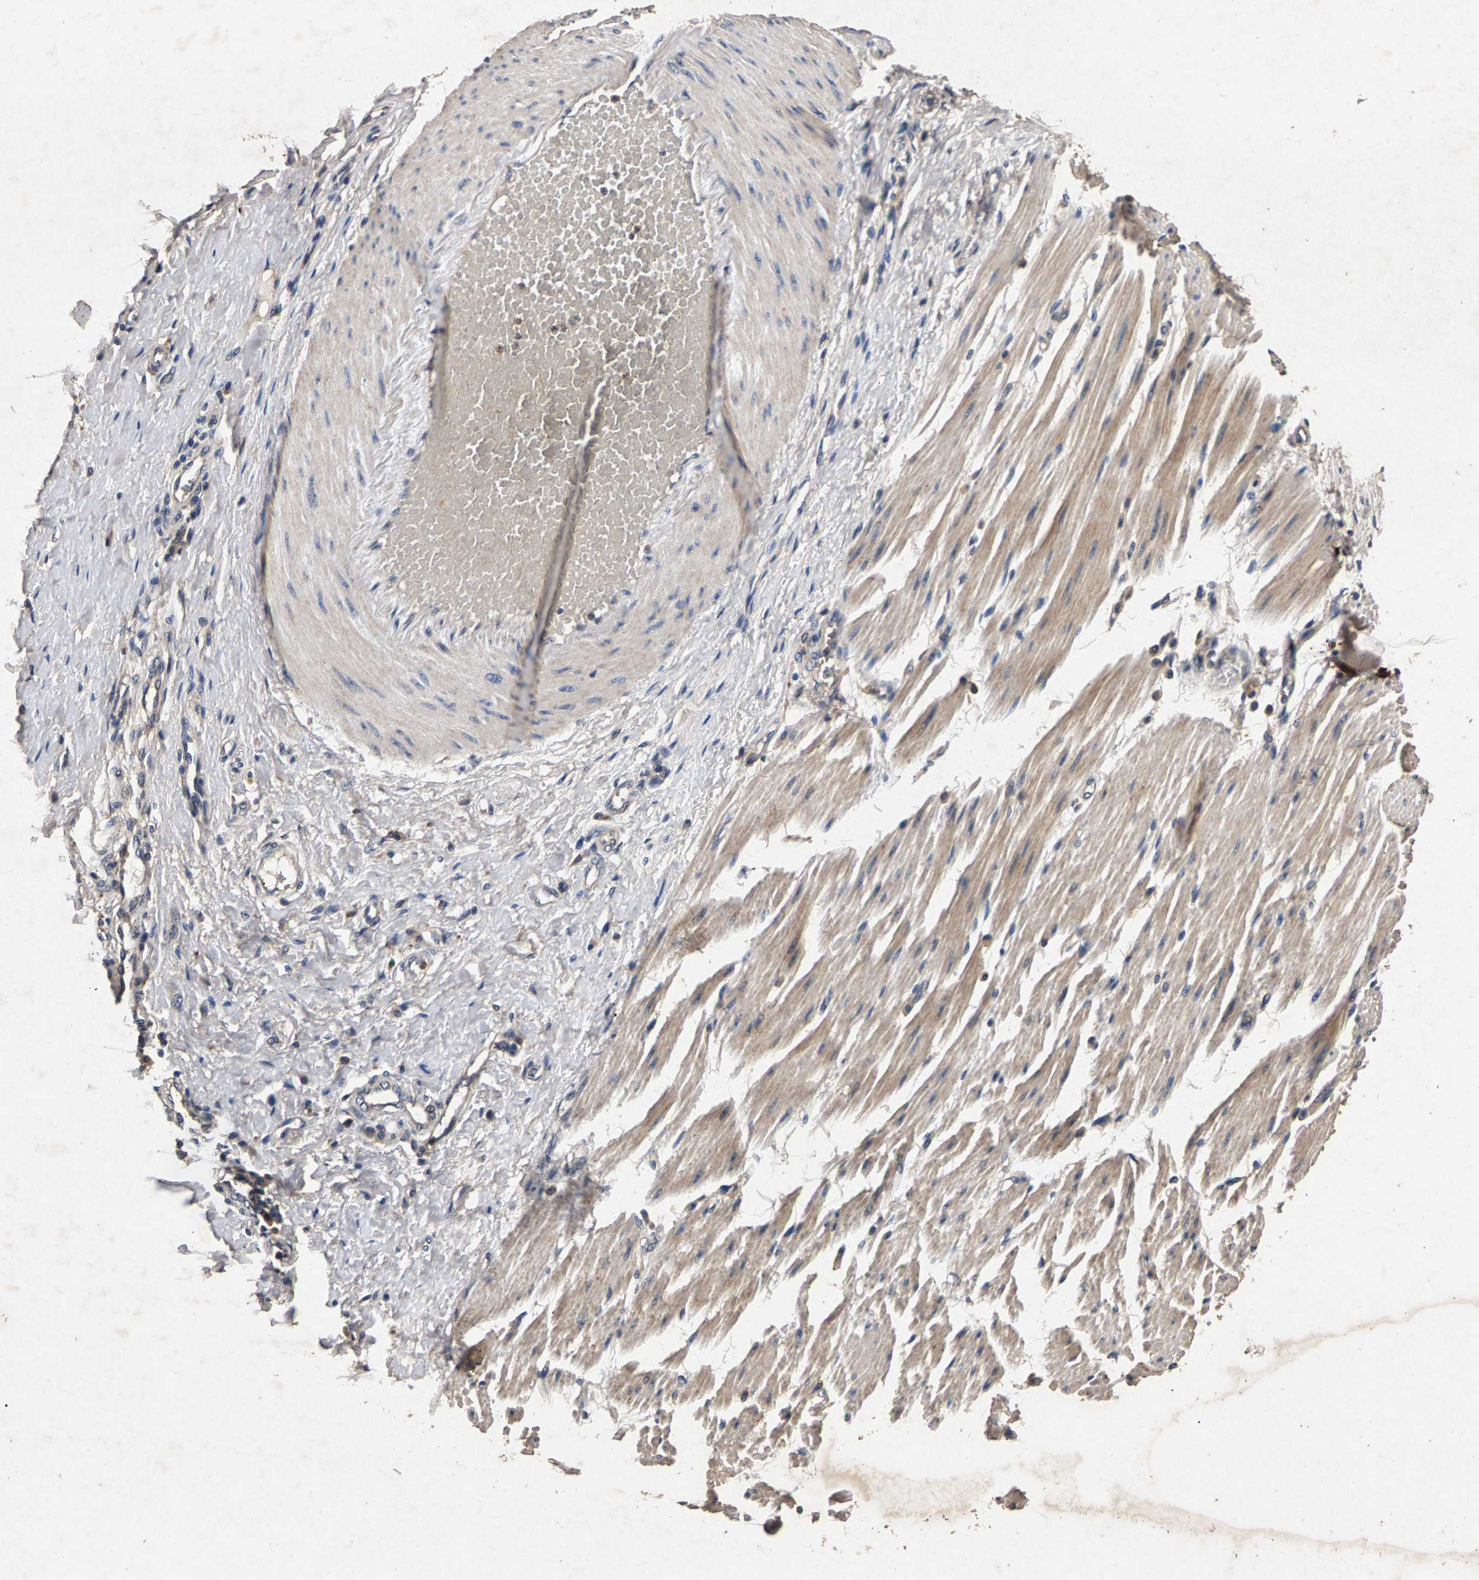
{"staining": {"intensity": "moderate", "quantity": ">75%", "location": "cytoplasmic/membranous"}, "tissue": "adipose tissue", "cell_type": "Adipocytes", "image_type": "normal", "snomed": [{"axis": "morphology", "description": "Normal tissue, NOS"}, {"axis": "morphology", "description": "Adenocarcinoma, NOS"}, {"axis": "topography", "description": "Esophagus"}], "caption": "DAB (3,3'-diaminobenzidine) immunohistochemical staining of normal adipose tissue exhibits moderate cytoplasmic/membranous protein expression in about >75% of adipocytes.", "gene": "PPP1CC", "patient": {"sex": "male", "age": 62}}